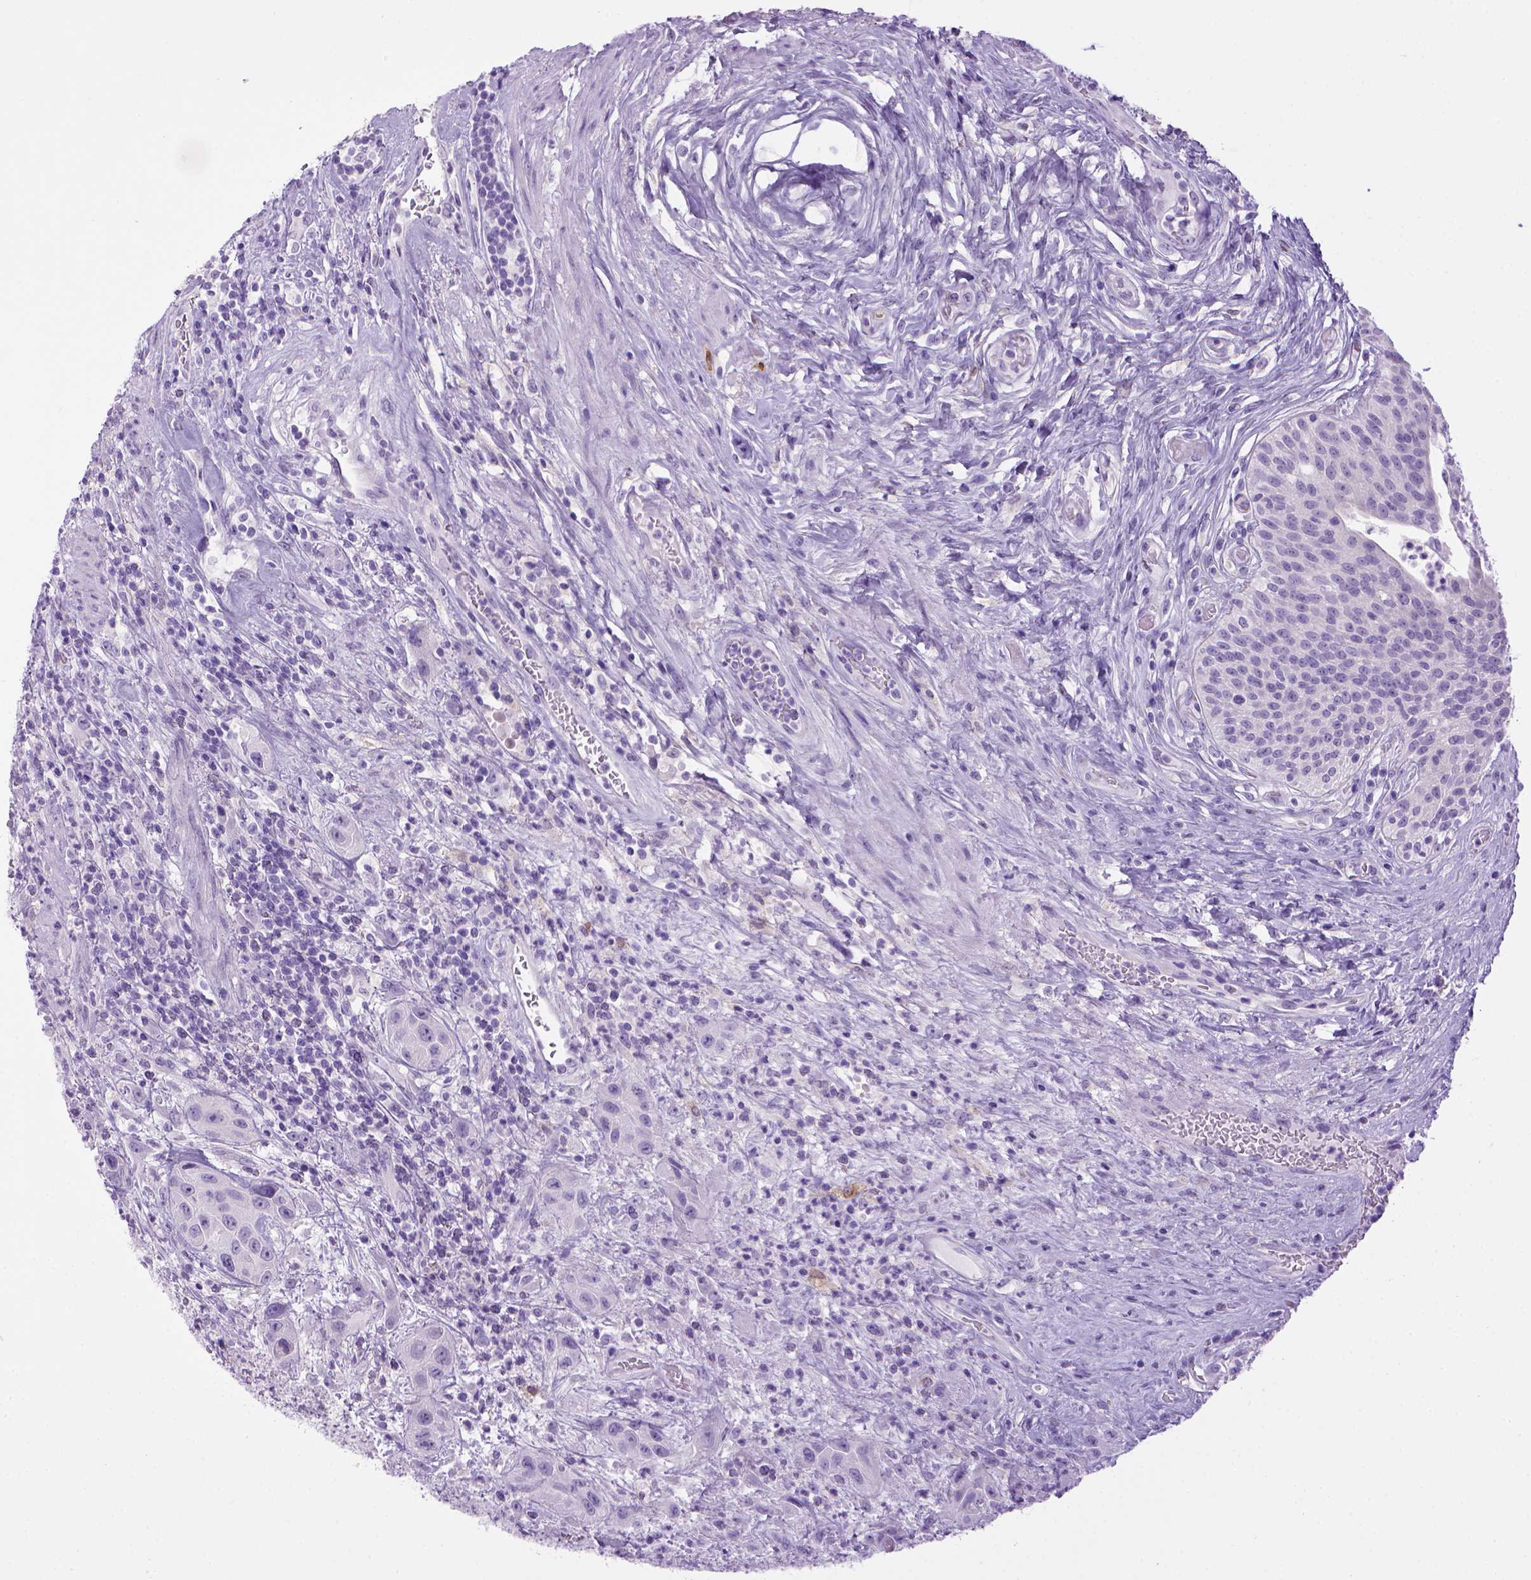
{"staining": {"intensity": "negative", "quantity": "none", "location": "none"}, "tissue": "urothelial cancer", "cell_type": "Tumor cells", "image_type": "cancer", "snomed": [{"axis": "morphology", "description": "Urothelial carcinoma, High grade"}, {"axis": "topography", "description": "Urinary bladder"}], "caption": "Urothelial cancer was stained to show a protein in brown. There is no significant positivity in tumor cells.", "gene": "SGCG", "patient": {"sex": "male", "age": 79}}